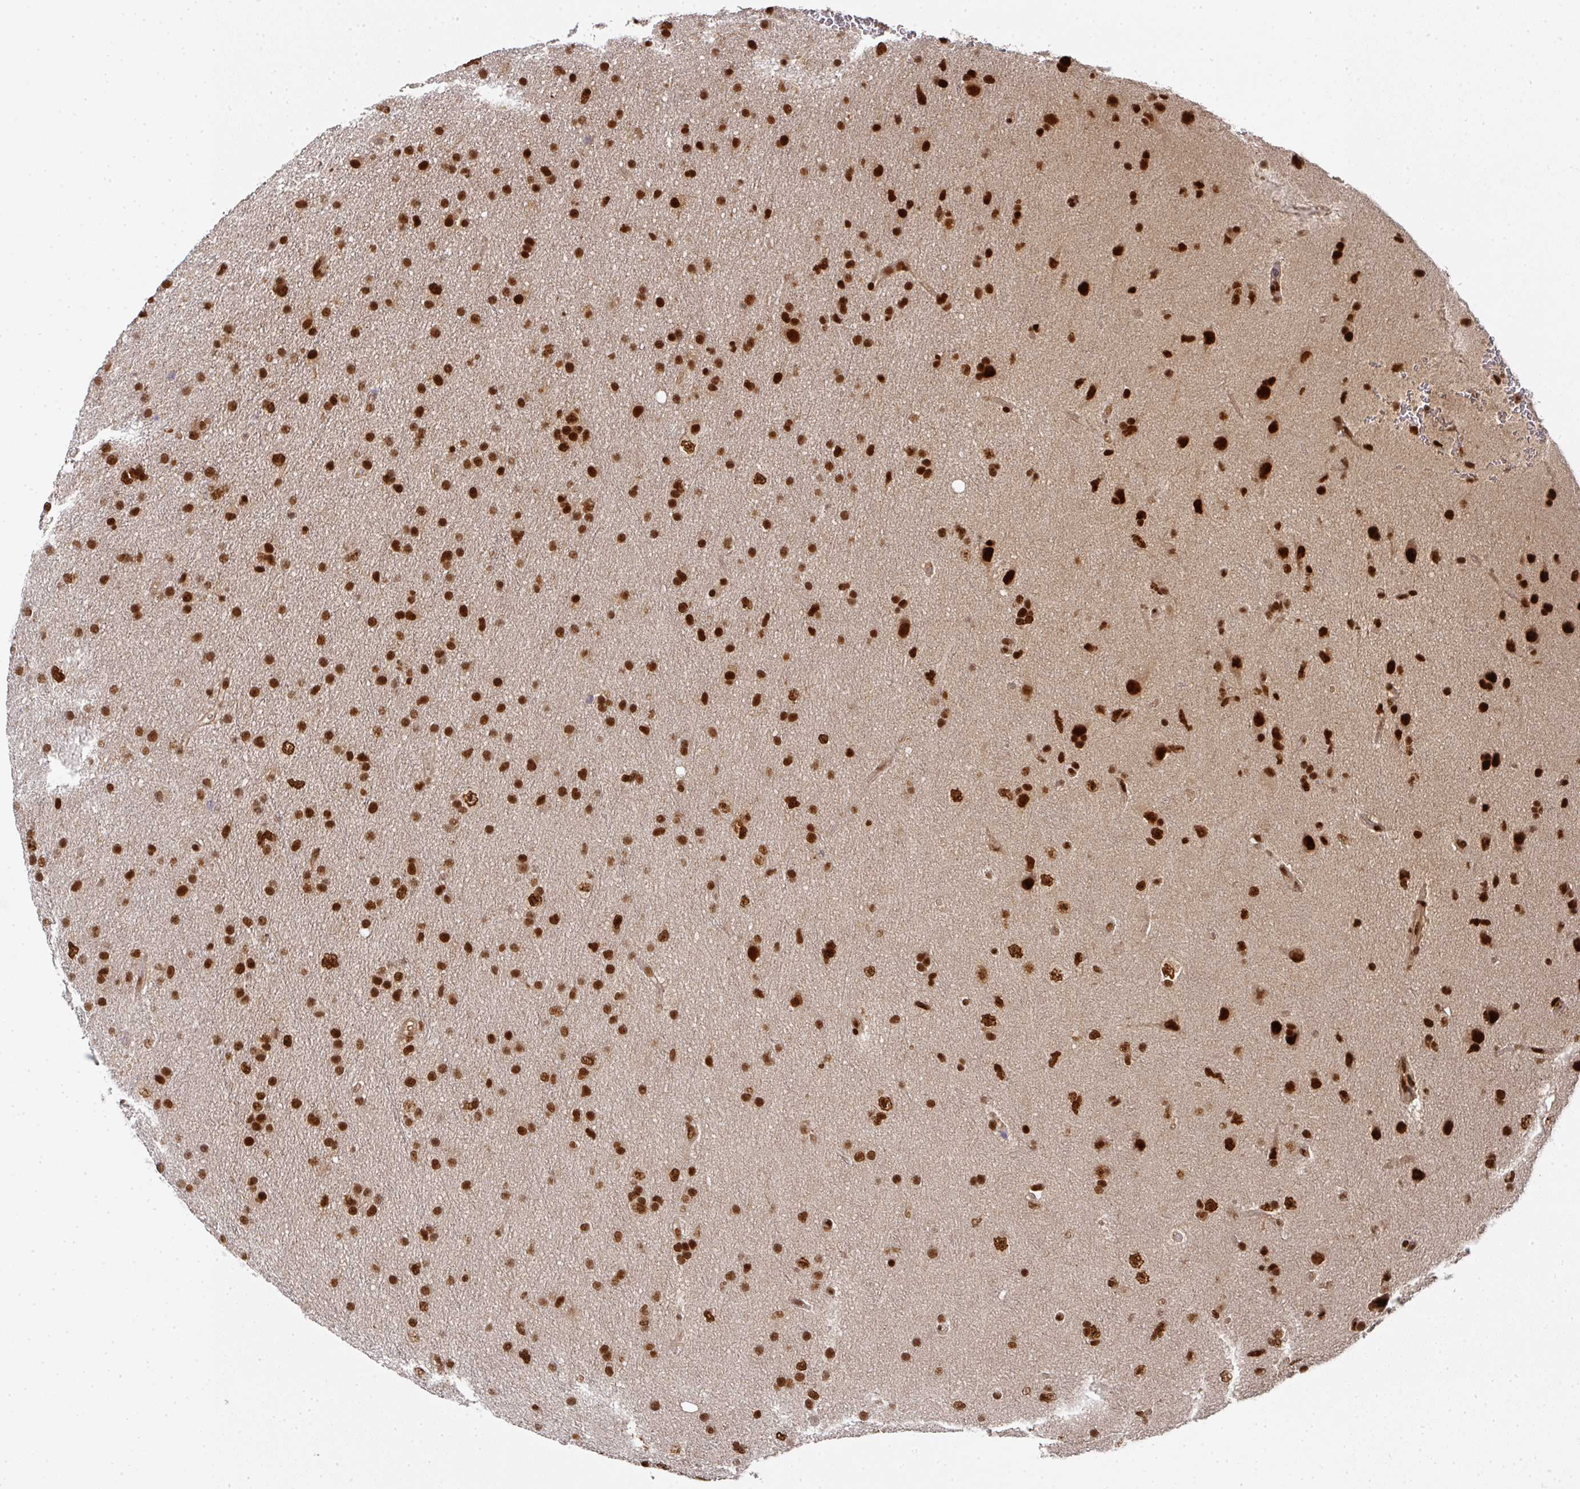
{"staining": {"intensity": "strong", "quantity": ">75%", "location": "nuclear"}, "tissue": "glioma", "cell_type": "Tumor cells", "image_type": "cancer", "snomed": [{"axis": "morphology", "description": "Glioma, malignant, Low grade"}, {"axis": "topography", "description": "Cerebral cortex"}], "caption": "A histopathology image showing strong nuclear positivity in about >75% of tumor cells in glioma, as visualized by brown immunohistochemical staining.", "gene": "DIDO1", "patient": {"sex": "female", "age": 39}}